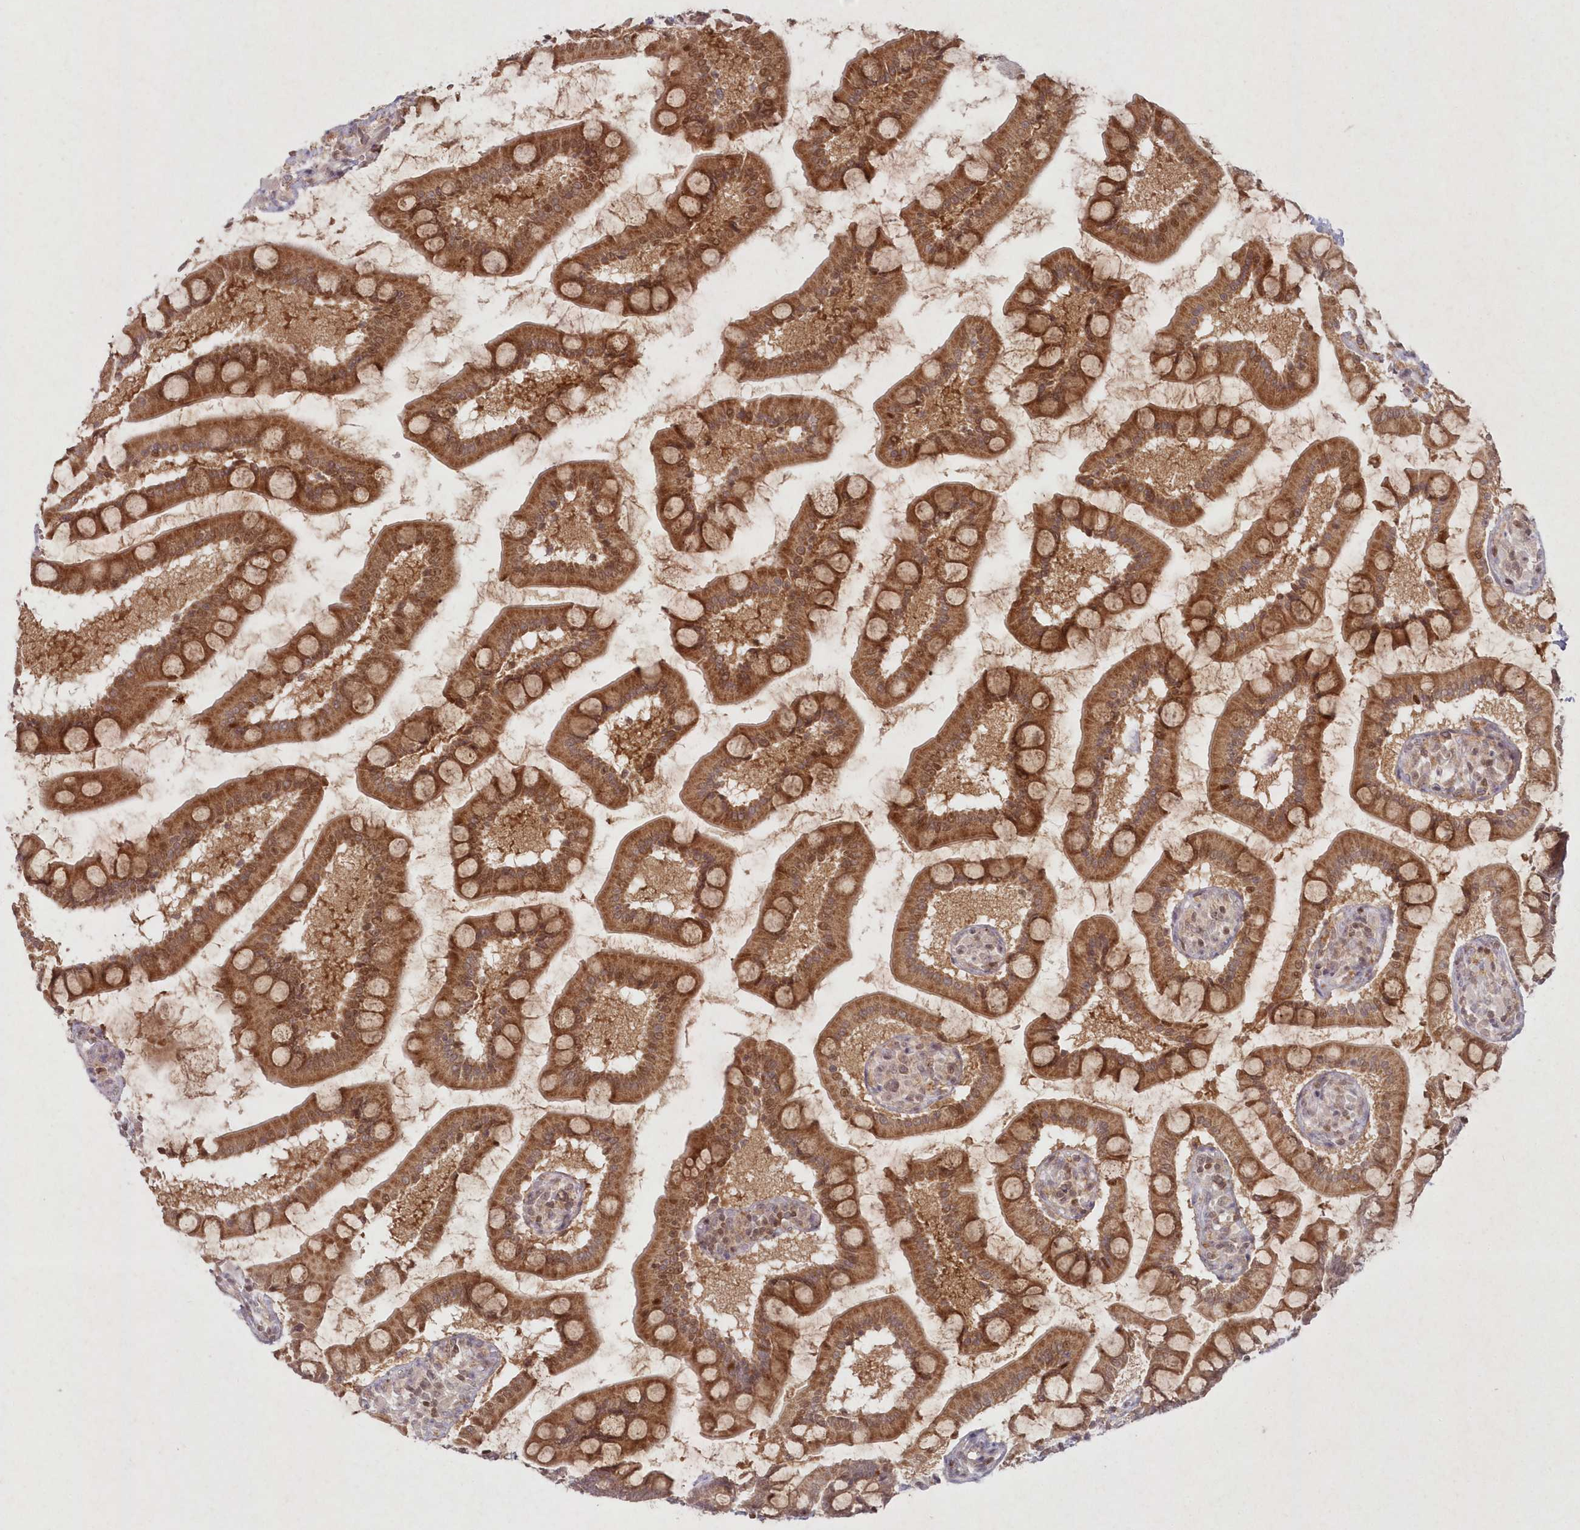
{"staining": {"intensity": "strong", "quantity": ">75%", "location": "cytoplasmic/membranous,nuclear"}, "tissue": "small intestine", "cell_type": "Glandular cells", "image_type": "normal", "snomed": [{"axis": "morphology", "description": "Normal tissue, NOS"}, {"axis": "topography", "description": "Small intestine"}], "caption": "Protein analysis of benign small intestine shows strong cytoplasmic/membranous,nuclear staining in approximately >75% of glandular cells. The staining was performed using DAB to visualize the protein expression in brown, while the nuclei were stained in blue with hematoxylin (Magnification: 20x).", "gene": "ASCC1", "patient": {"sex": "male", "age": 41}}